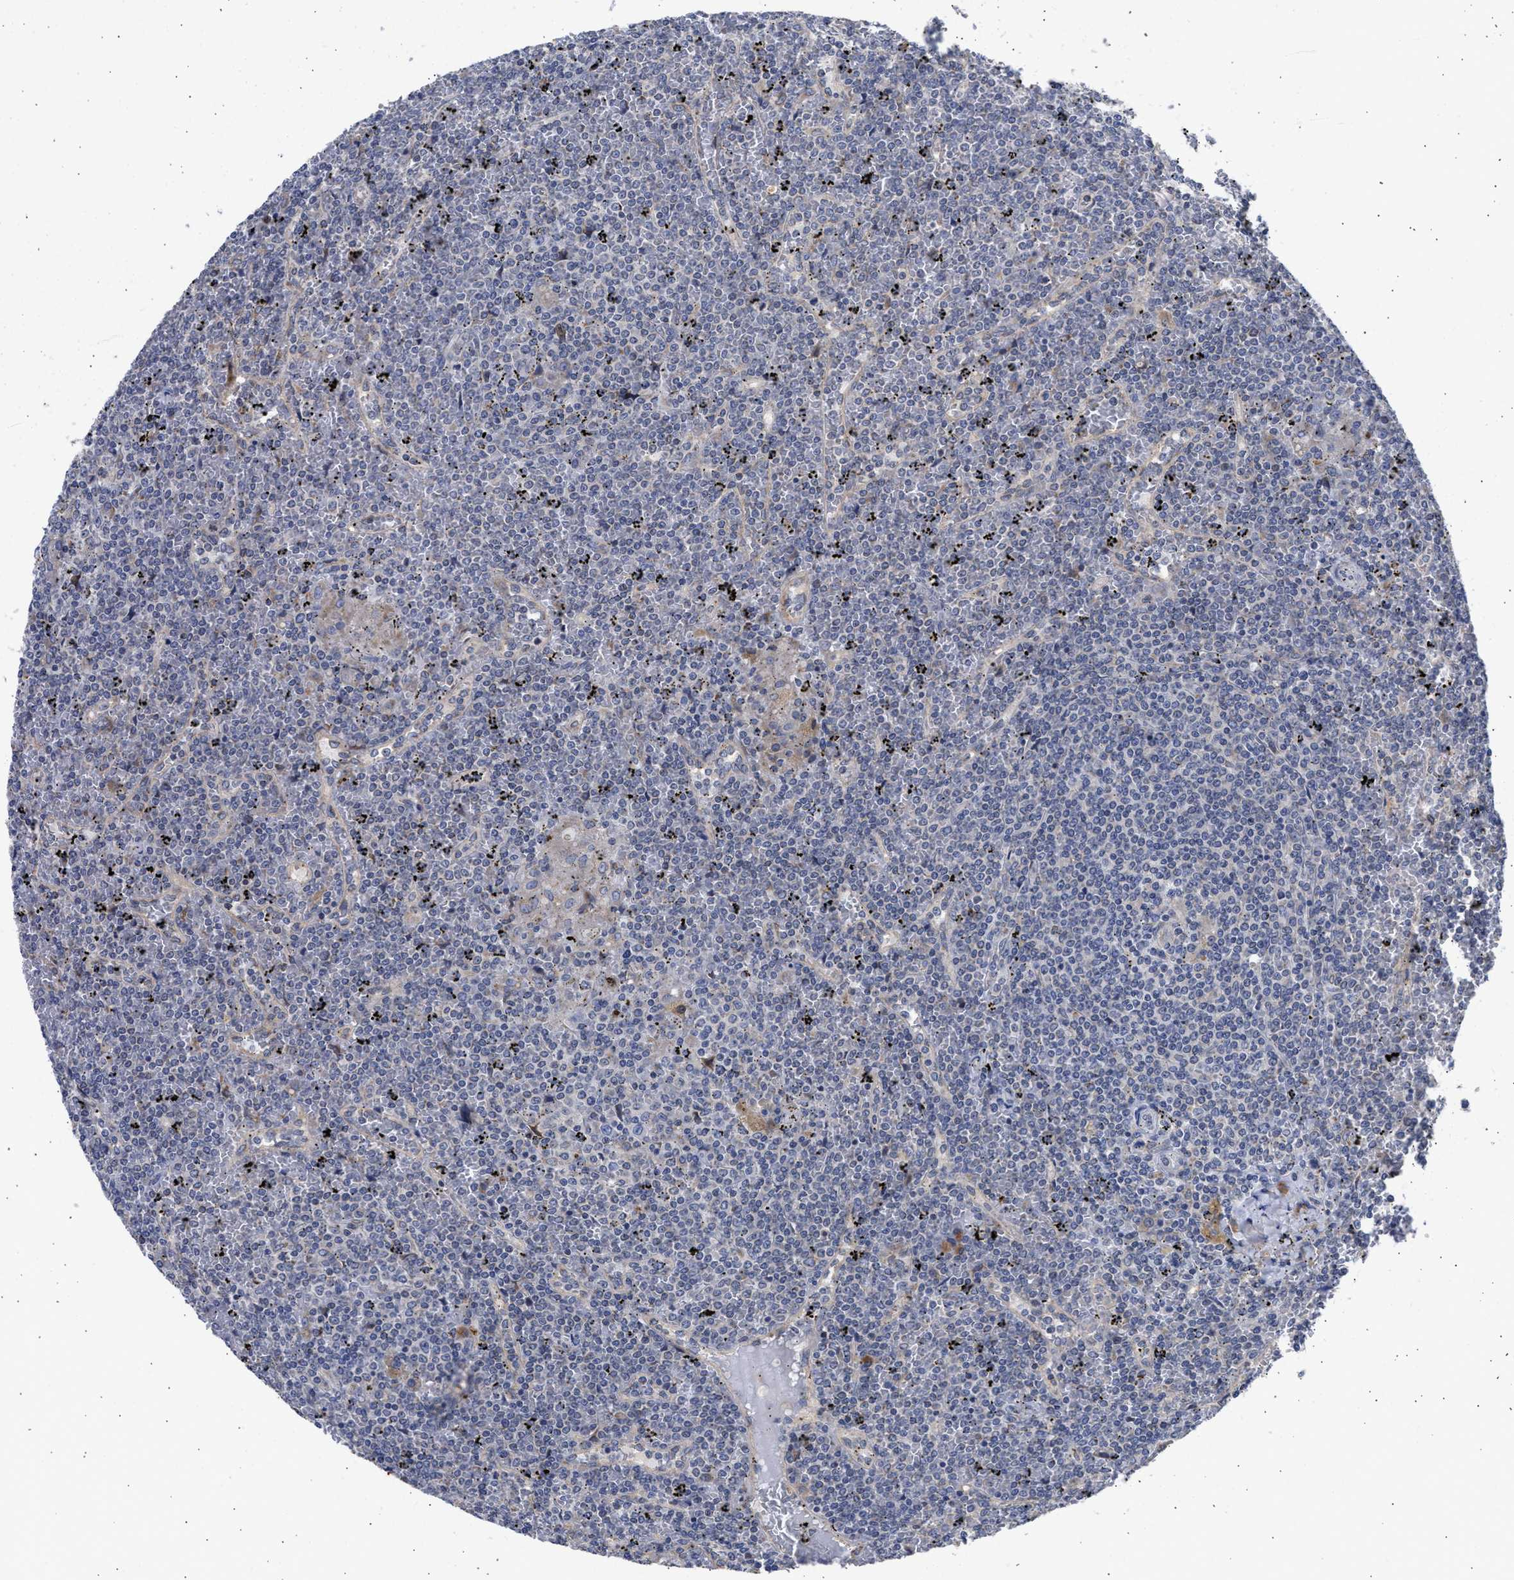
{"staining": {"intensity": "negative", "quantity": "none", "location": "none"}, "tissue": "lymphoma", "cell_type": "Tumor cells", "image_type": "cancer", "snomed": [{"axis": "morphology", "description": "Malignant lymphoma, non-Hodgkin's type, Low grade"}, {"axis": "topography", "description": "Spleen"}], "caption": "An IHC histopathology image of low-grade malignant lymphoma, non-Hodgkin's type is shown. There is no staining in tumor cells of low-grade malignant lymphoma, non-Hodgkin's type.", "gene": "TMED1", "patient": {"sex": "female", "age": 19}}